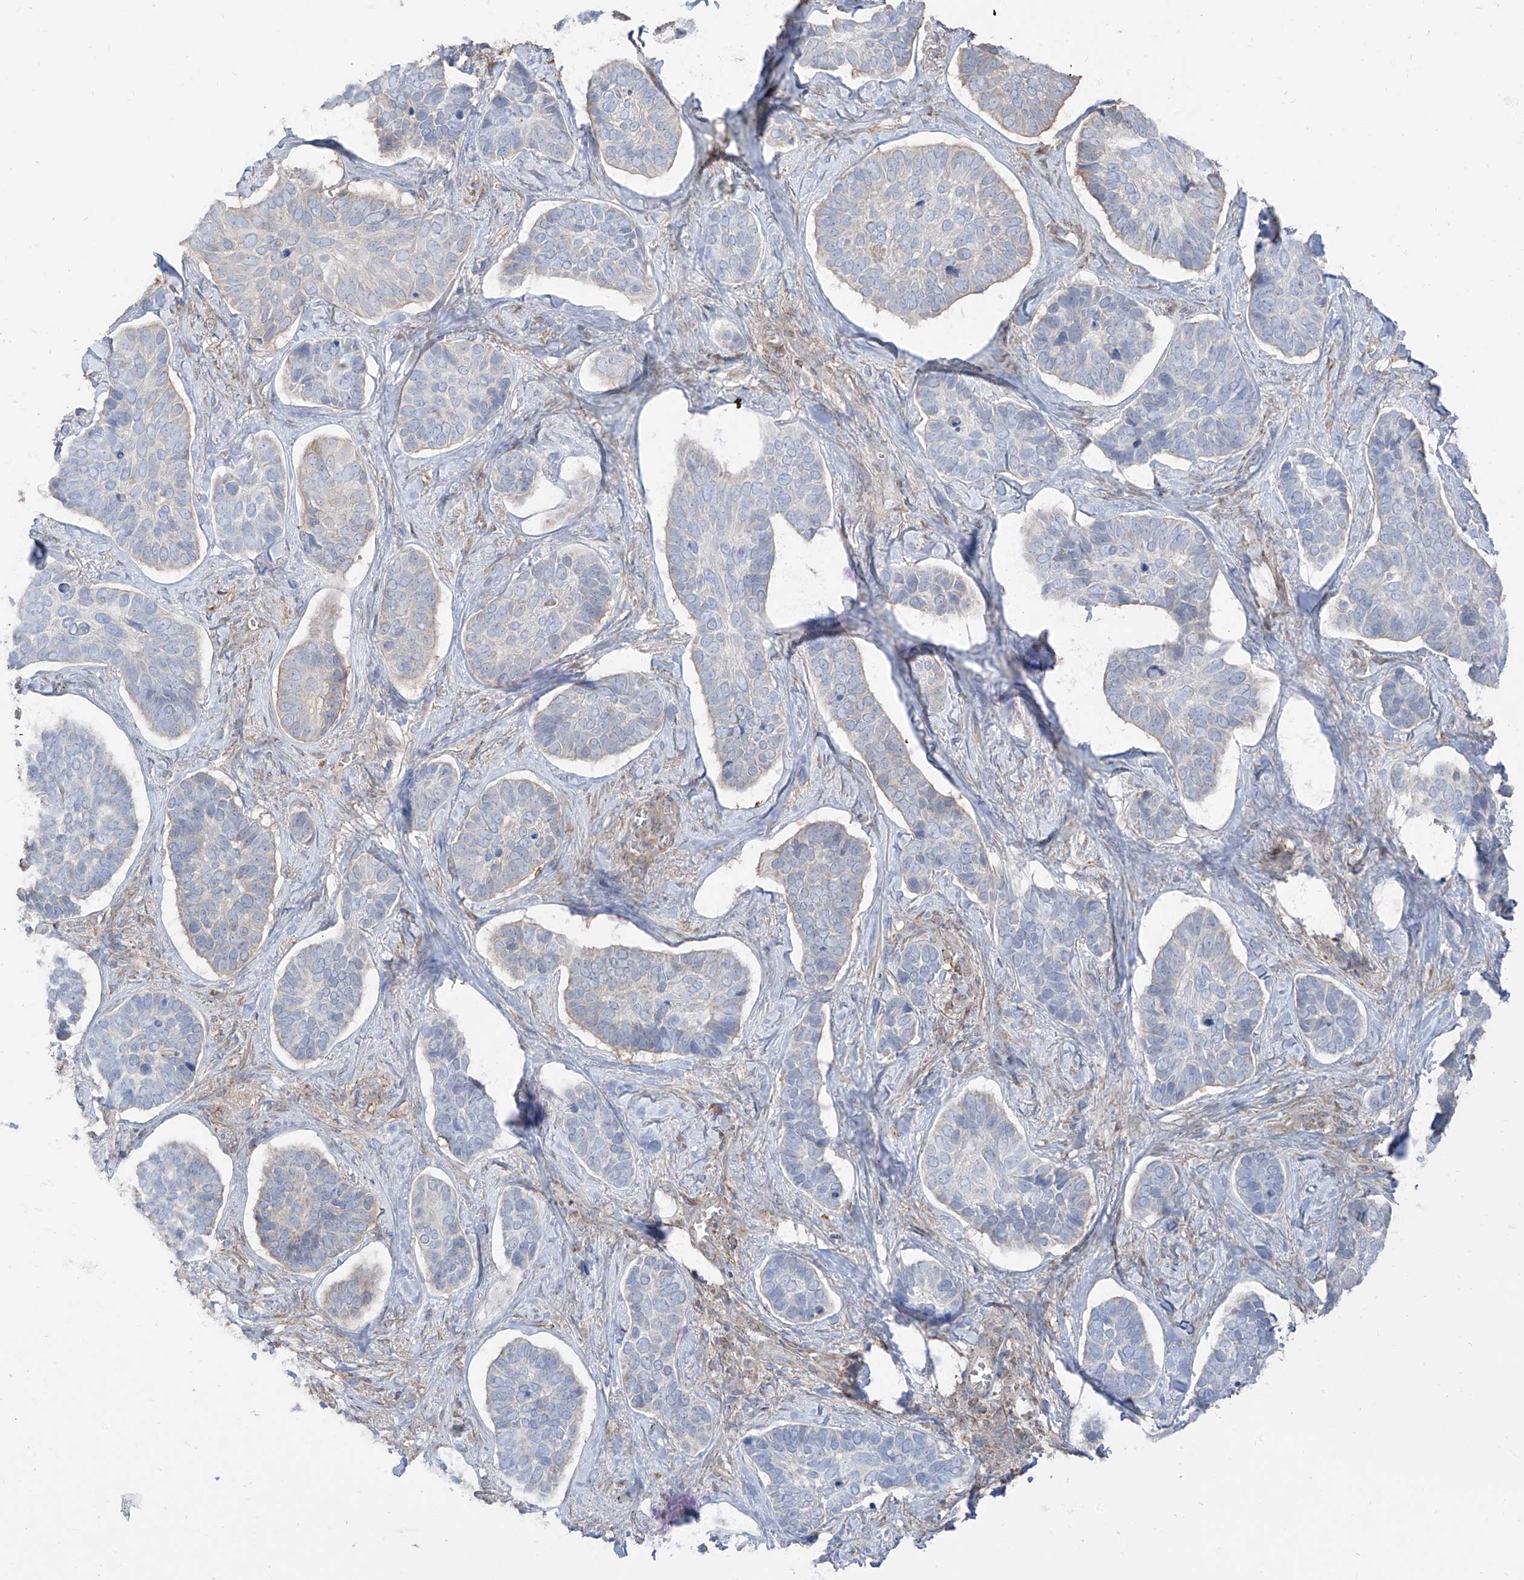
{"staining": {"intensity": "negative", "quantity": "none", "location": "none"}, "tissue": "skin cancer", "cell_type": "Tumor cells", "image_type": "cancer", "snomed": [{"axis": "morphology", "description": "Basal cell carcinoma"}, {"axis": "topography", "description": "Skin"}], "caption": "Skin cancer stained for a protein using IHC demonstrates no staining tumor cells.", "gene": "ETHE1", "patient": {"sex": "male", "age": 62}}